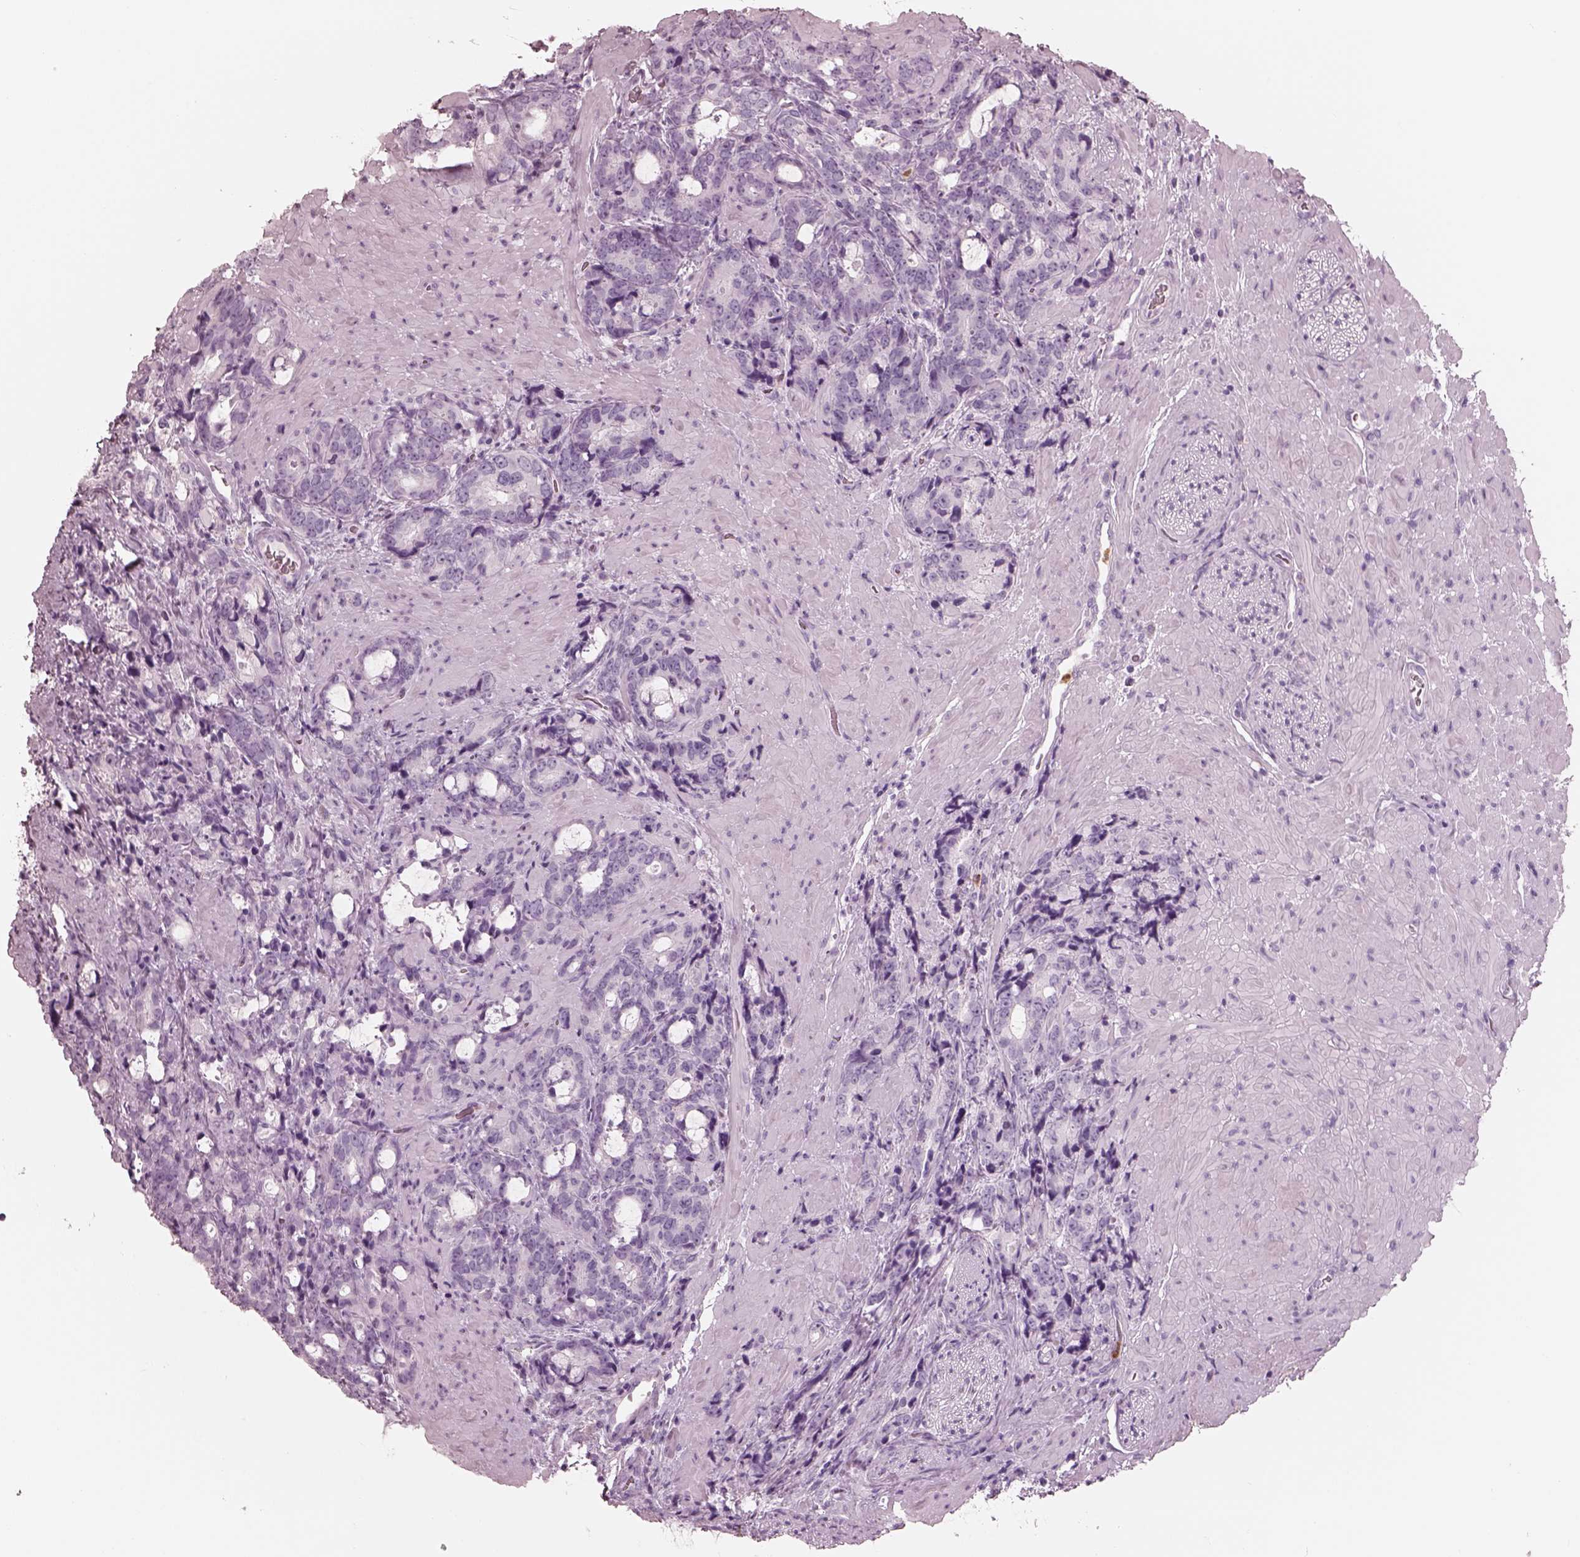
{"staining": {"intensity": "negative", "quantity": "none", "location": "none"}, "tissue": "prostate cancer", "cell_type": "Tumor cells", "image_type": "cancer", "snomed": [{"axis": "morphology", "description": "Adenocarcinoma, High grade"}, {"axis": "topography", "description": "Prostate"}], "caption": "High power microscopy micrograph of an IHC photomicrograph of prostate high-grade adenocarcinoma, revealing no significant expression in tumor cells.", "gene": "ELANE", "patient": {"sex": "male", "age": 74}}